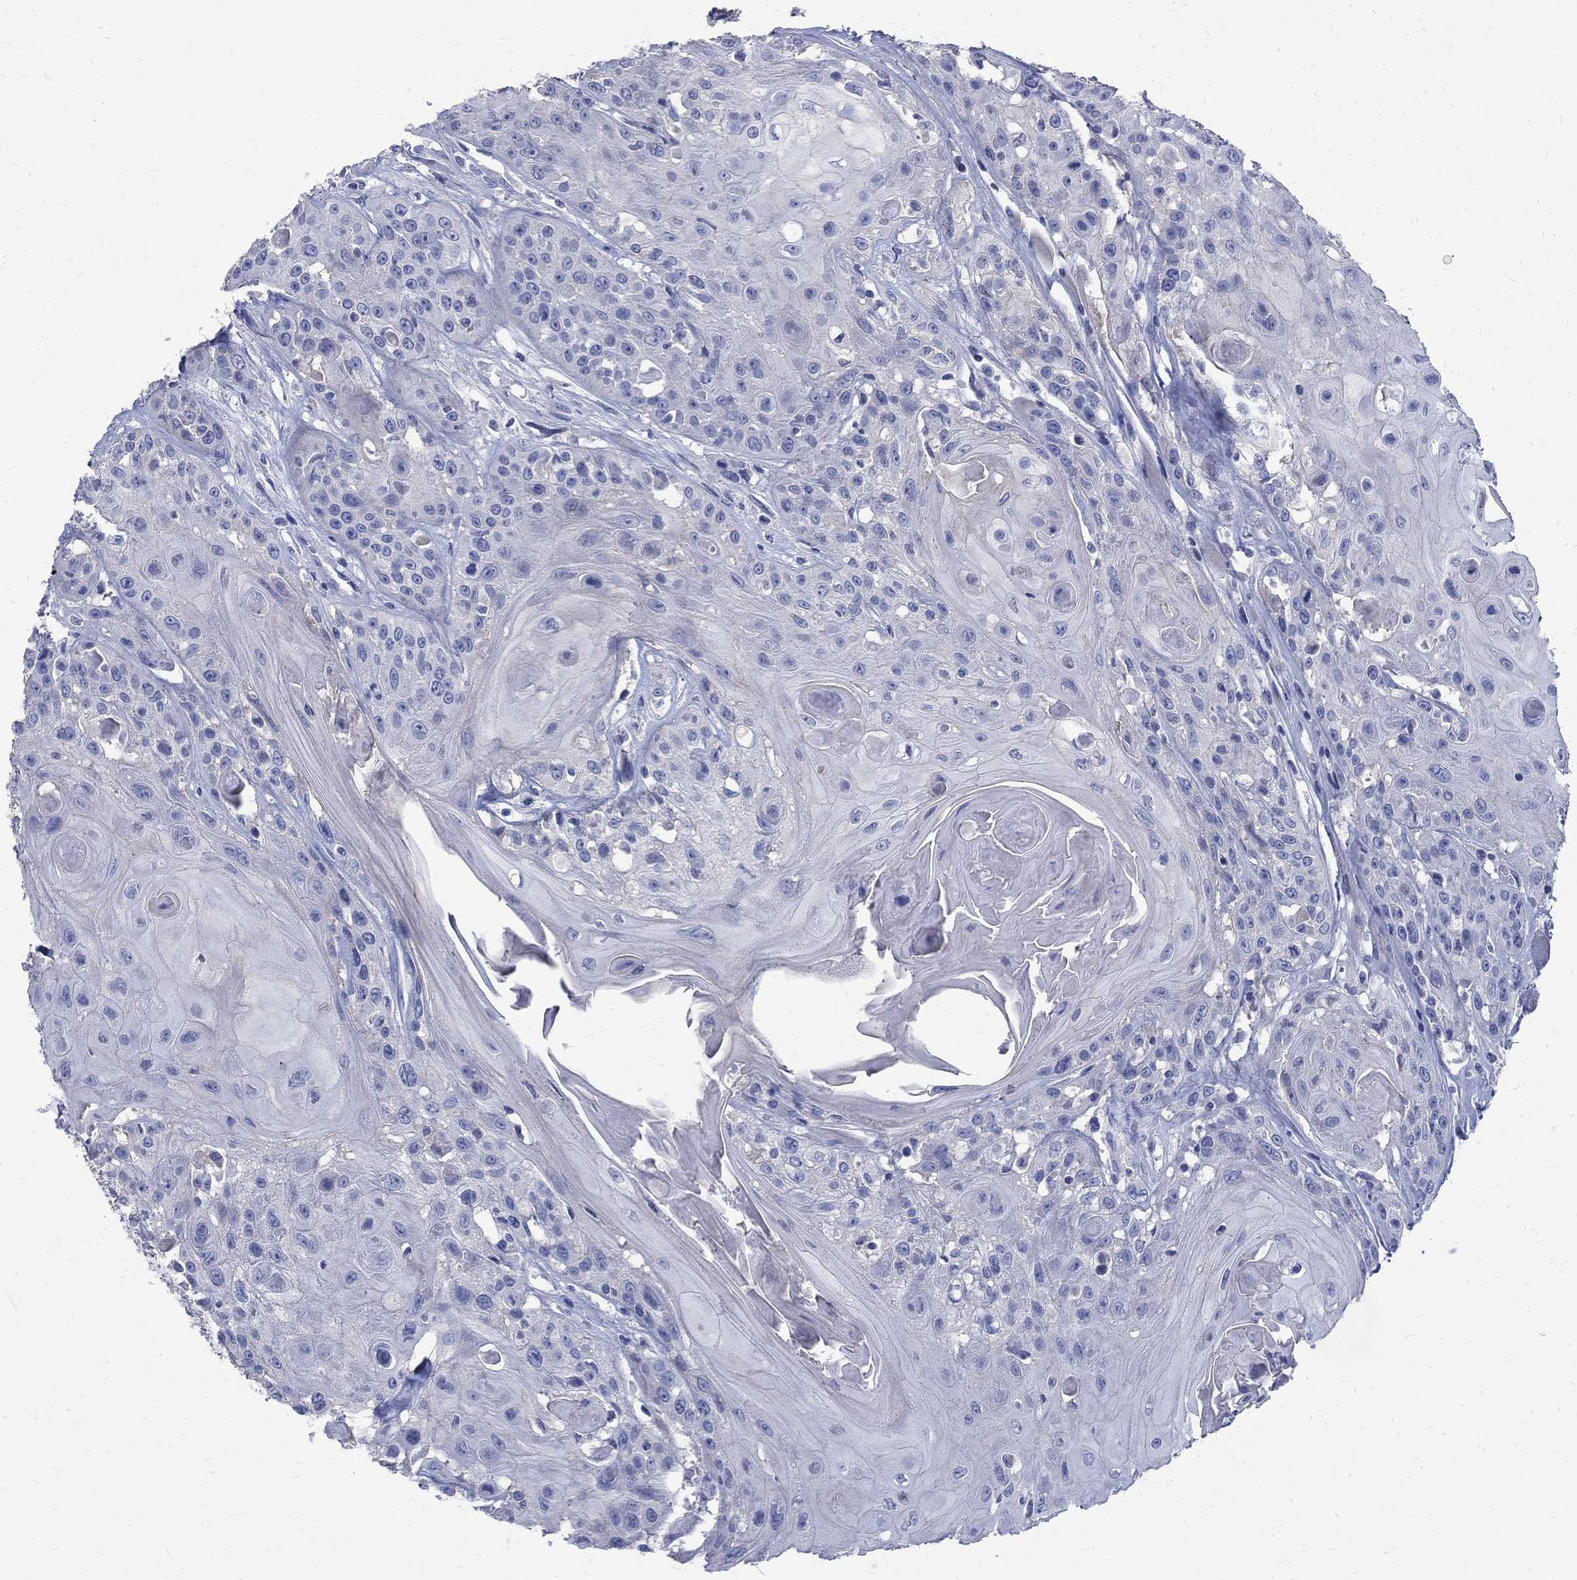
{"staining": {"intensity": "negative", "quantity": "none", "location": "none"}, "tissue": "head and neck cancer", "cell_type": "Tumor cells", "image_type": "cancer", "snomed": [{"axis": "morphology", "description": "Squamous cell carcinoma, NOS"}, {"axis": "topography", "description": "Head-Neck"}], "caption": "Immunohistochemical staining of head and neck cancer displays no significant positivity in tumor cells.", "gene": "MAGEB6", "patient": {"sex": "female", "age": 59}}